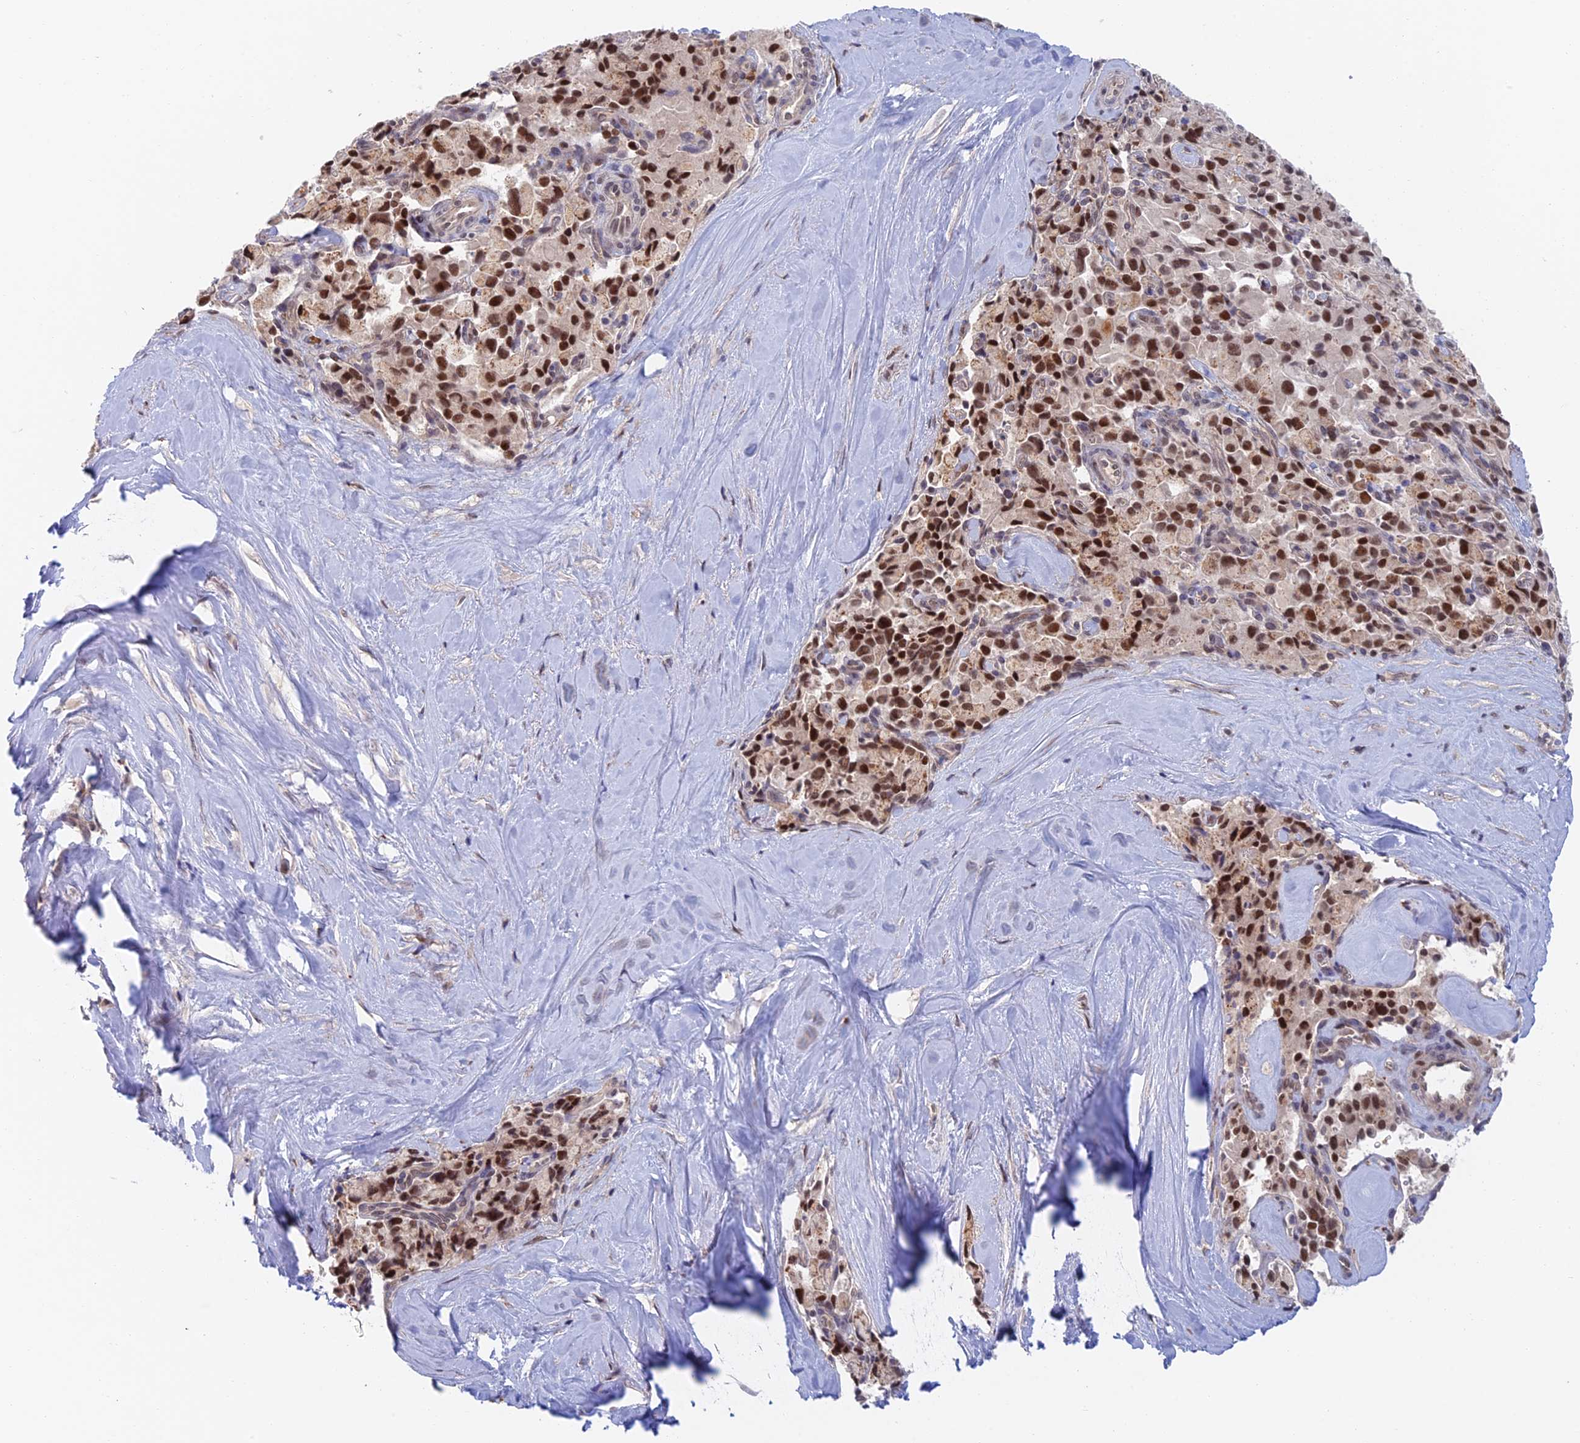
{"staining": {"intensity": "strong", "quantity": ">75%", "location": "nuclear"}, "tissue": "pancreatic cancer", "cell_type": "Tumor cells", "image_type": "cancer", "snomed": [{"axis": "morphology", "description": "Adenocarcinoma, NOS"}, {"axis": "topography", "description": "Pancreas"}], "caption": "Protein expression analysis of pancreatic cancer (adenocarcinoma) demonstrates strong nuclear positivity in approximately >75% of tumor cells.", "gene": "ZUP1", "patient": {"sex": "male", "age": 65}}